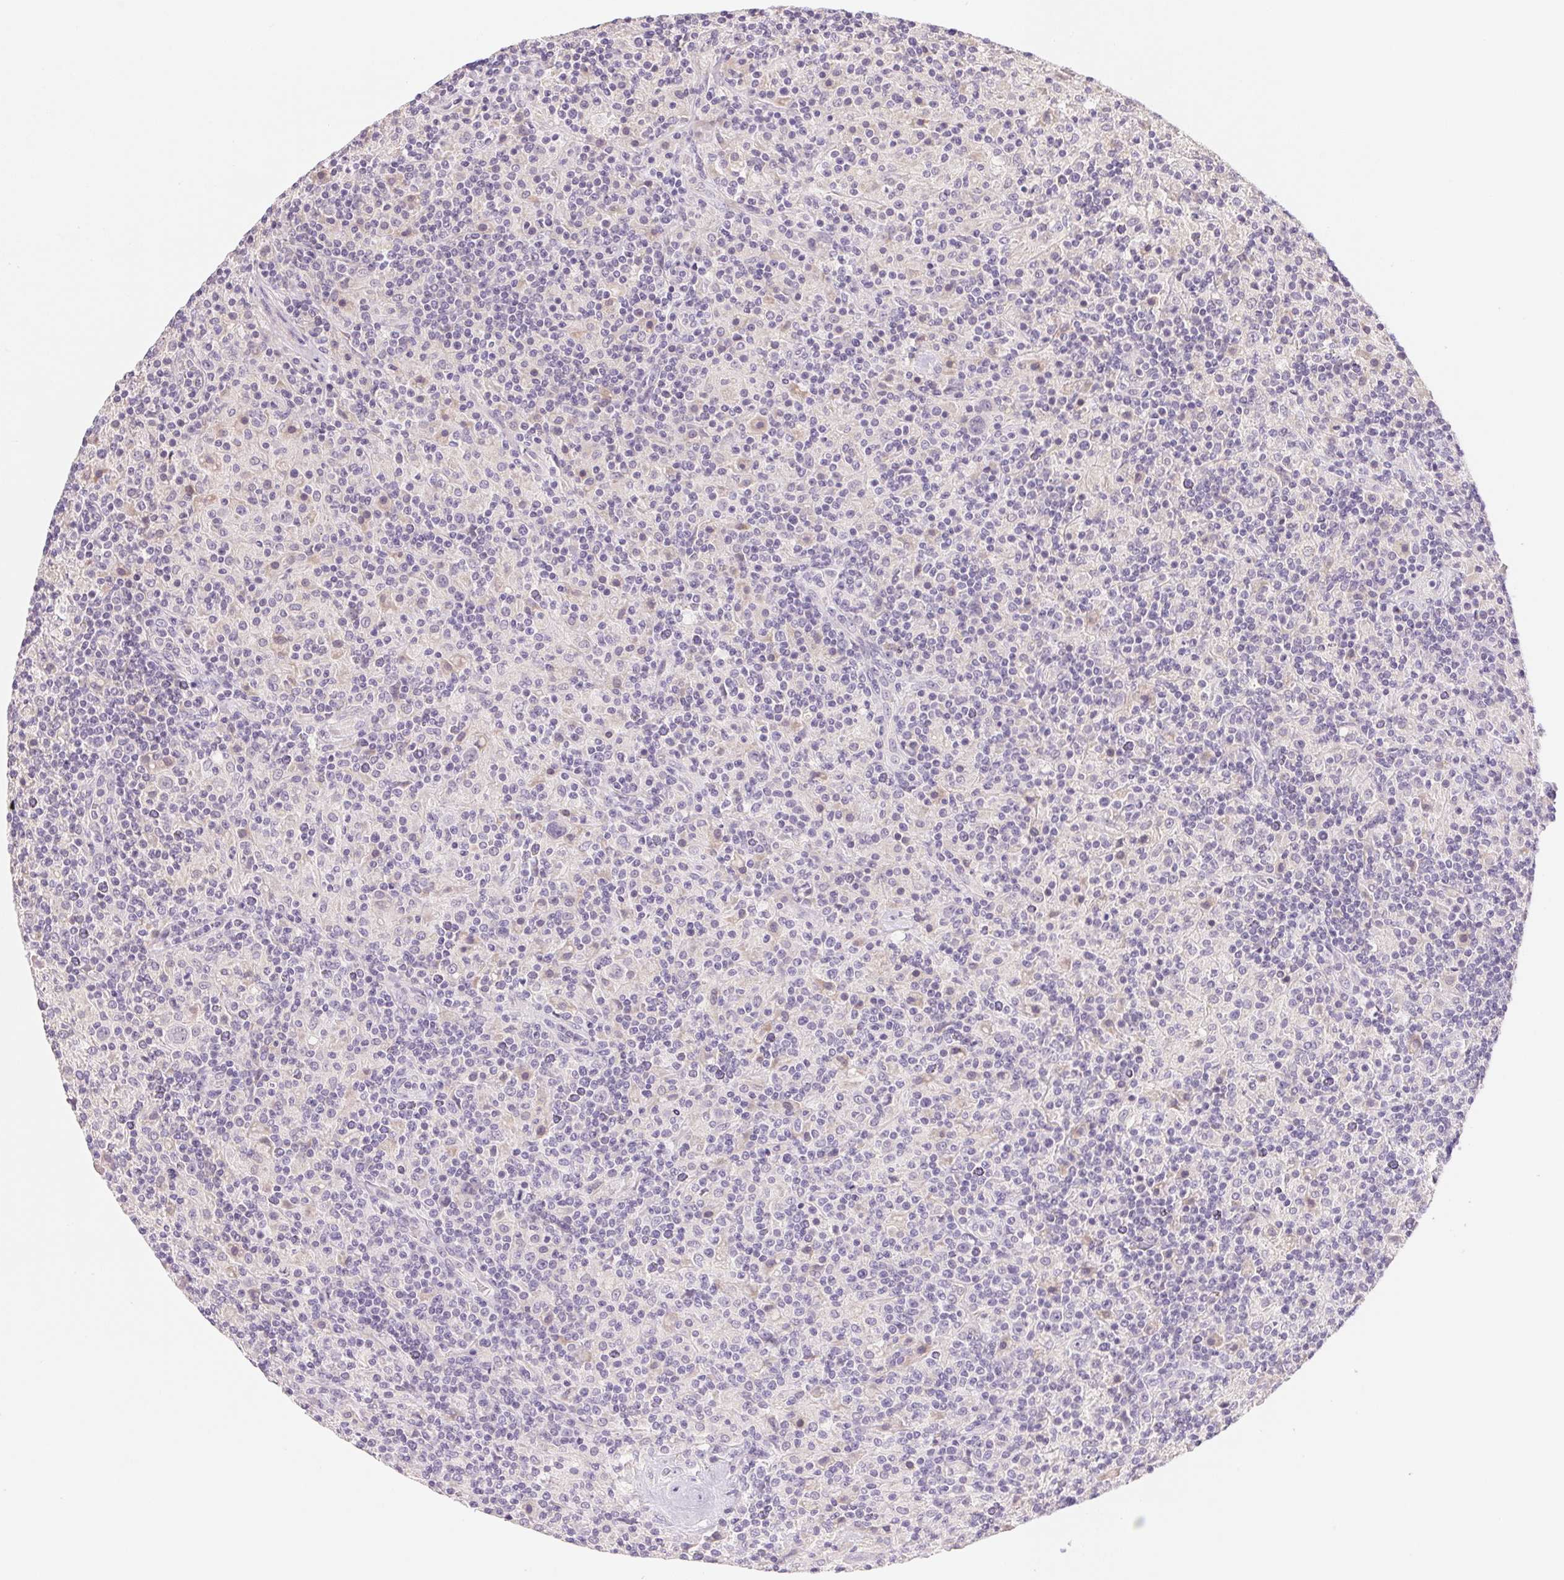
{"staining": {"intensity": "negative", "quantity": "none", "location": "none"}, "tissue": "lymphoma", "cell_type": "Tumor cells", "image_type": "cancer", "snomed": [{"axis": "morphology", "description": "Hodgkin's disease, NOS"}, {"axis": "topography", "description": "Lymph node"}], "caption": "Hodgkin's disease was stained to show a protein in brown. There is no significant positivity in tumor cells.", "gene": "MCOLN3", "patient": {"sex": "male", "age": 70}}